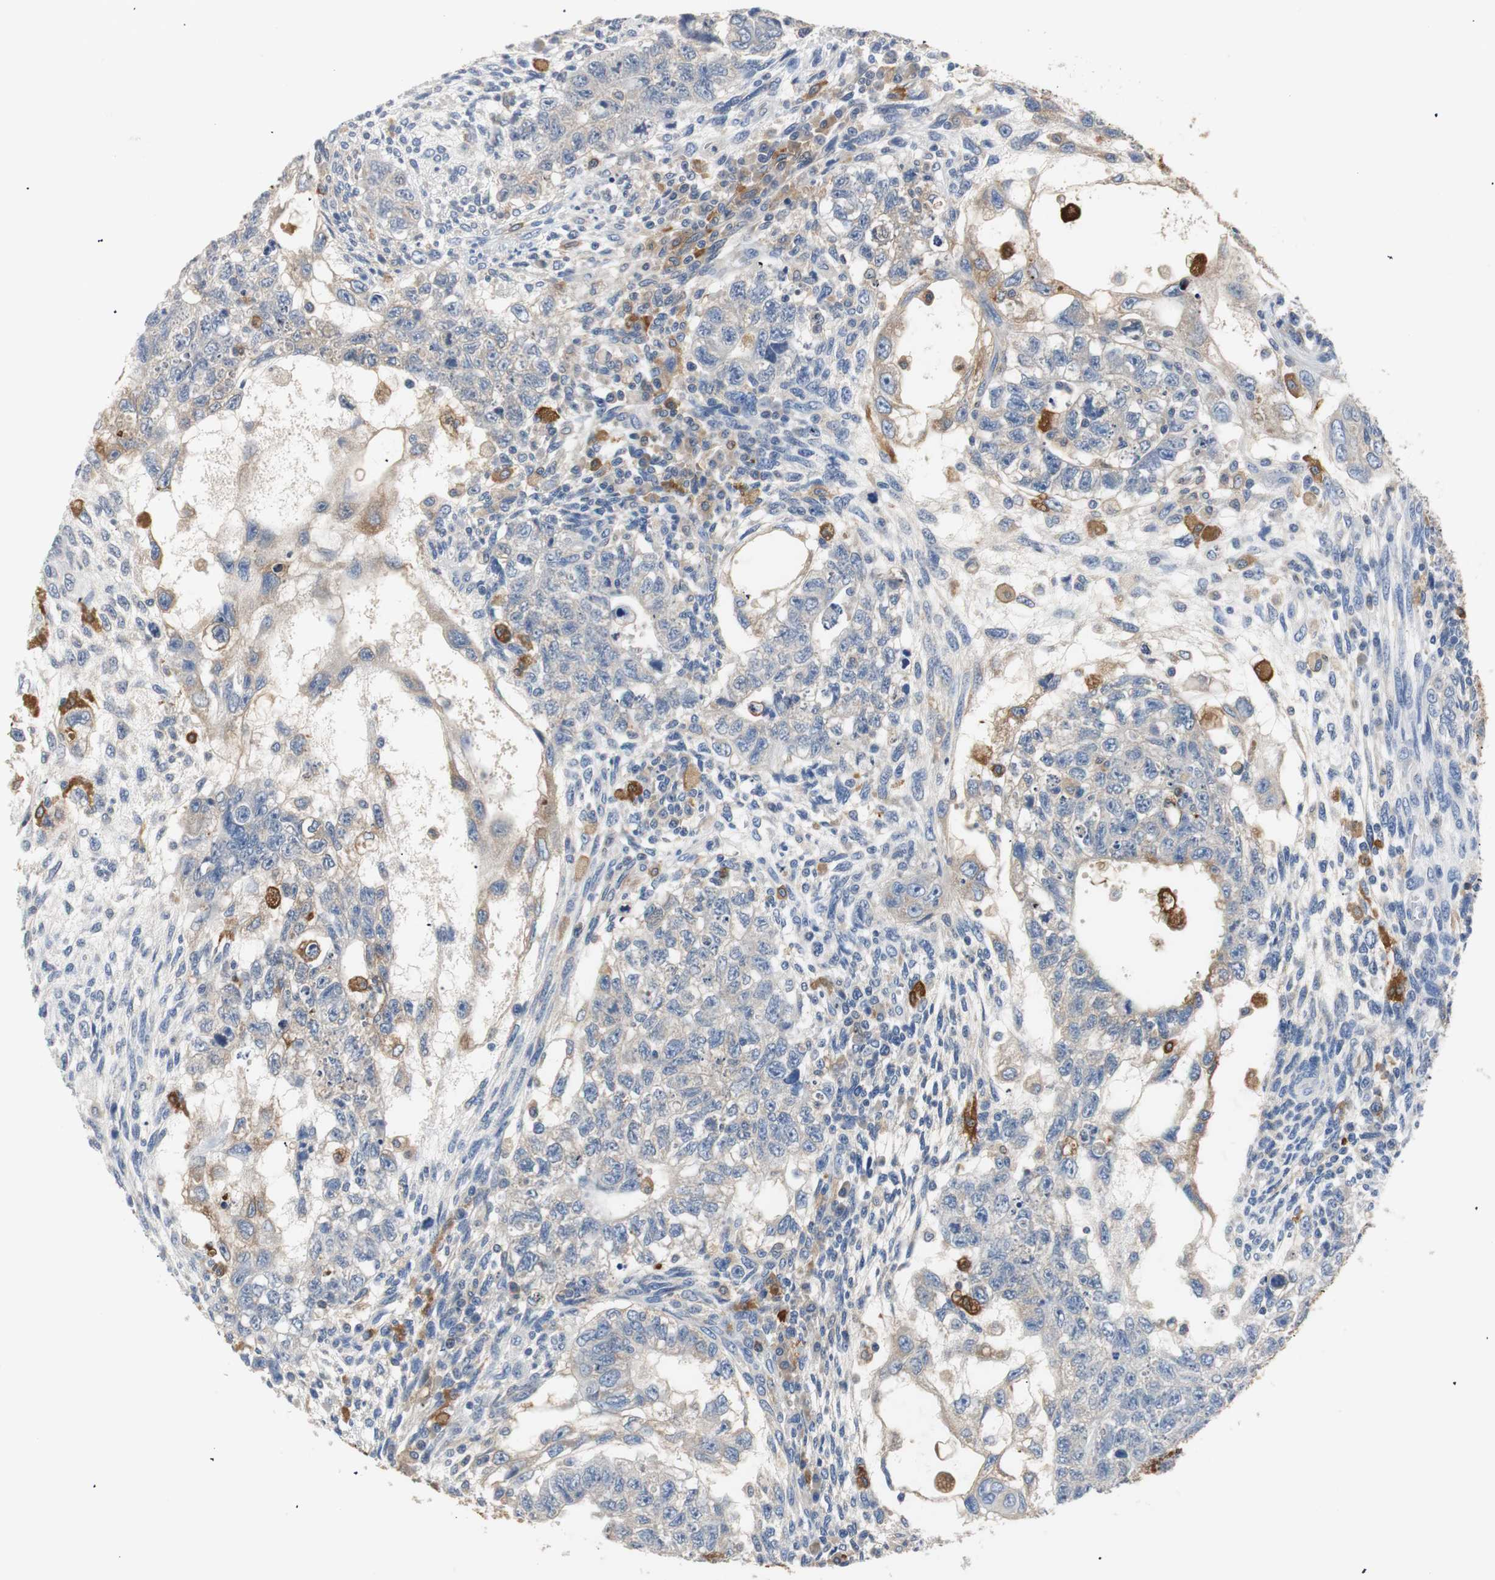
{"staining": {"intensity": "weak", "quantity": "<25%", "location": "cytoplasmic/membranous"}, "tissue": "testis cancer", "cell_type": "Tumor cells", "image_type": "cancer", "snomed": [{"axis": "morphology", "description": "Normal tissue, NOS"}, {"axis": "morphology", "description": "Carcinoma, Embryonal, NOS"}, {"axis": "topography", "description": "Testis"}], "caption": "A photomicrograph of human testis embryonal carcinoma is negative for staining in tumor cells.", "gene": "PI15", "patient": {"sex": "male", "age": 36}}